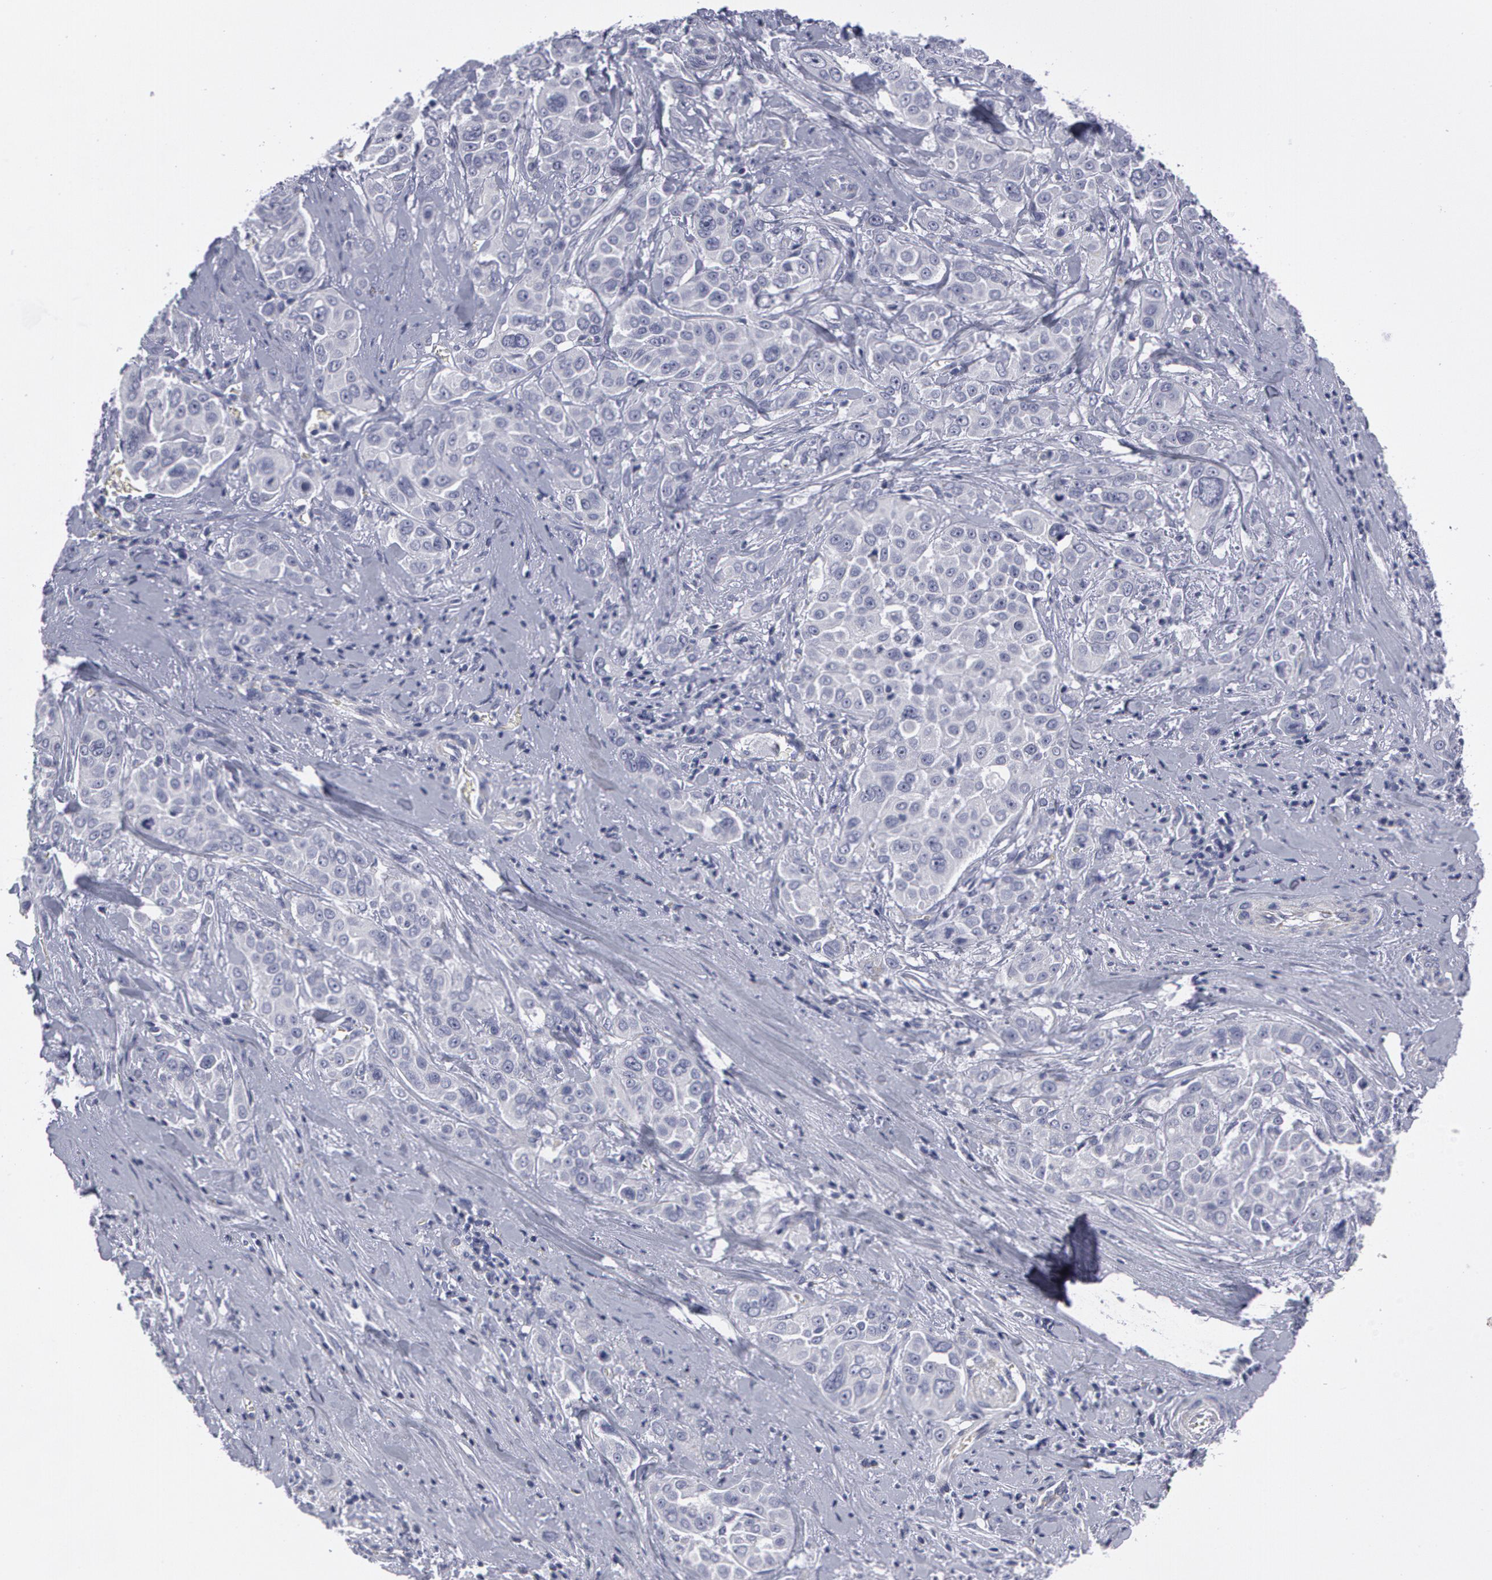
{"staining": {"intensity": "negative", "quantity": "none", "location": "none"}, "tissue": "pancreatic cancer", "cell_type": "Tumor cells", "image_type": "cancer", "snomed": [{"axis": "morphology", "description": "Adenocarcinoma, NOS"}, {"axis": "topography", "description": "Pancreas"}], "caption": "High power microscopy micrograph of an IHC photomicrograph of pancreatic cancer (adenocarcinoma), revealing no significant staining in tumor cells. (Brightfield microscopy of DAB immunohistochemistry (IHC) at high magnification).", "gene": "SMC1B", "patient": {"sex": "female", "age": 52}}